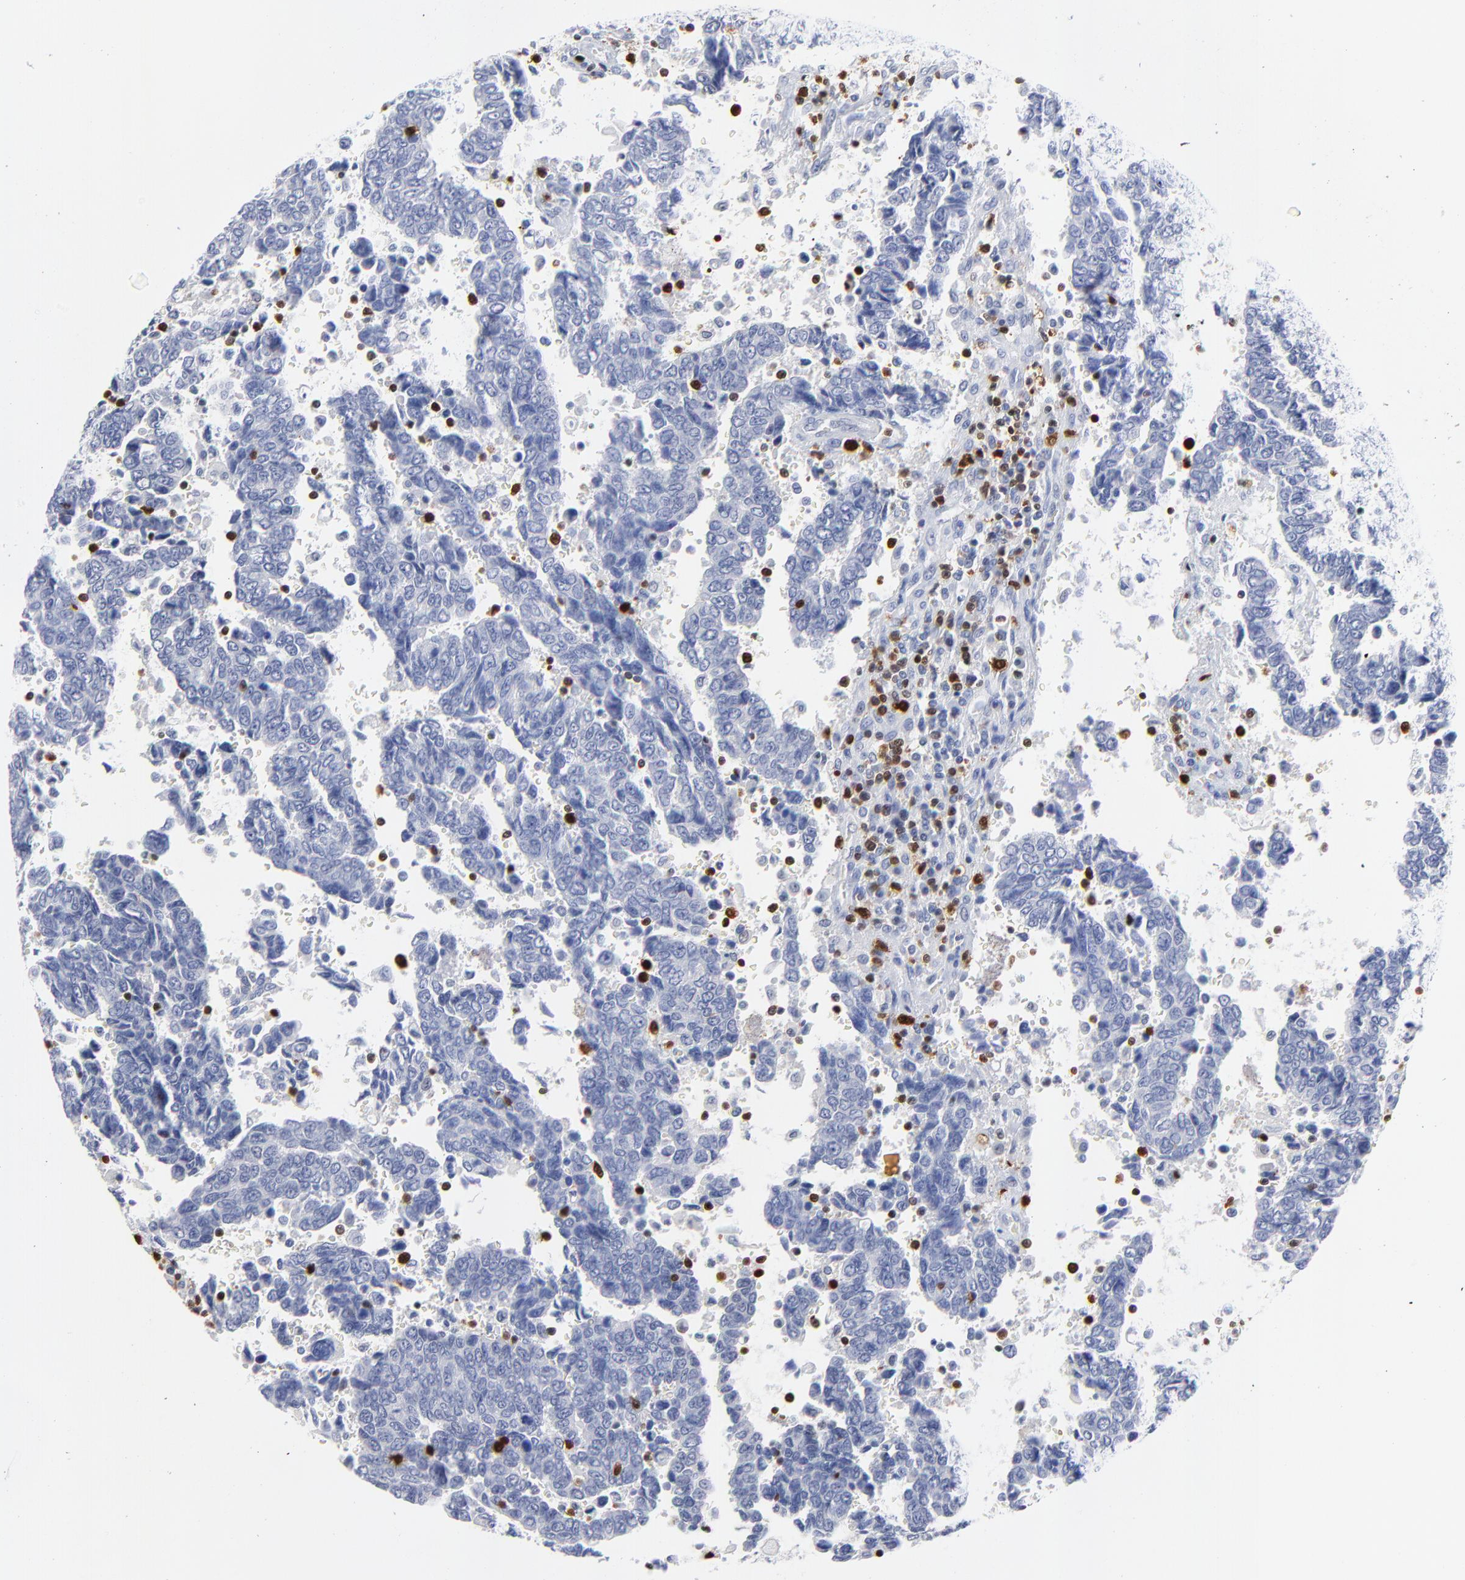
{"staining": {"intensity": "negative", "quantity": "none", "location": "none"}, "tissue": "urothelial cancer", "cell_type": "Tumor cells", "image_type": "cancer", "snomed": [{"axis": "morphology", "description": "Urothelial carcinoma, High grade"}, {"axis": "topography", "description": "Urinary bladder"}], "caption": "Immunohistochemistry (IHC) histopathology image of neoplastic tissue: urothelial cancer stained with DAB exhibits no significant protein positivity in tumor cells. (IHC, brightfield microscopy, high magnification).", "gene": "ZAP70", "patient": {"sex": "male", "age": 86}}